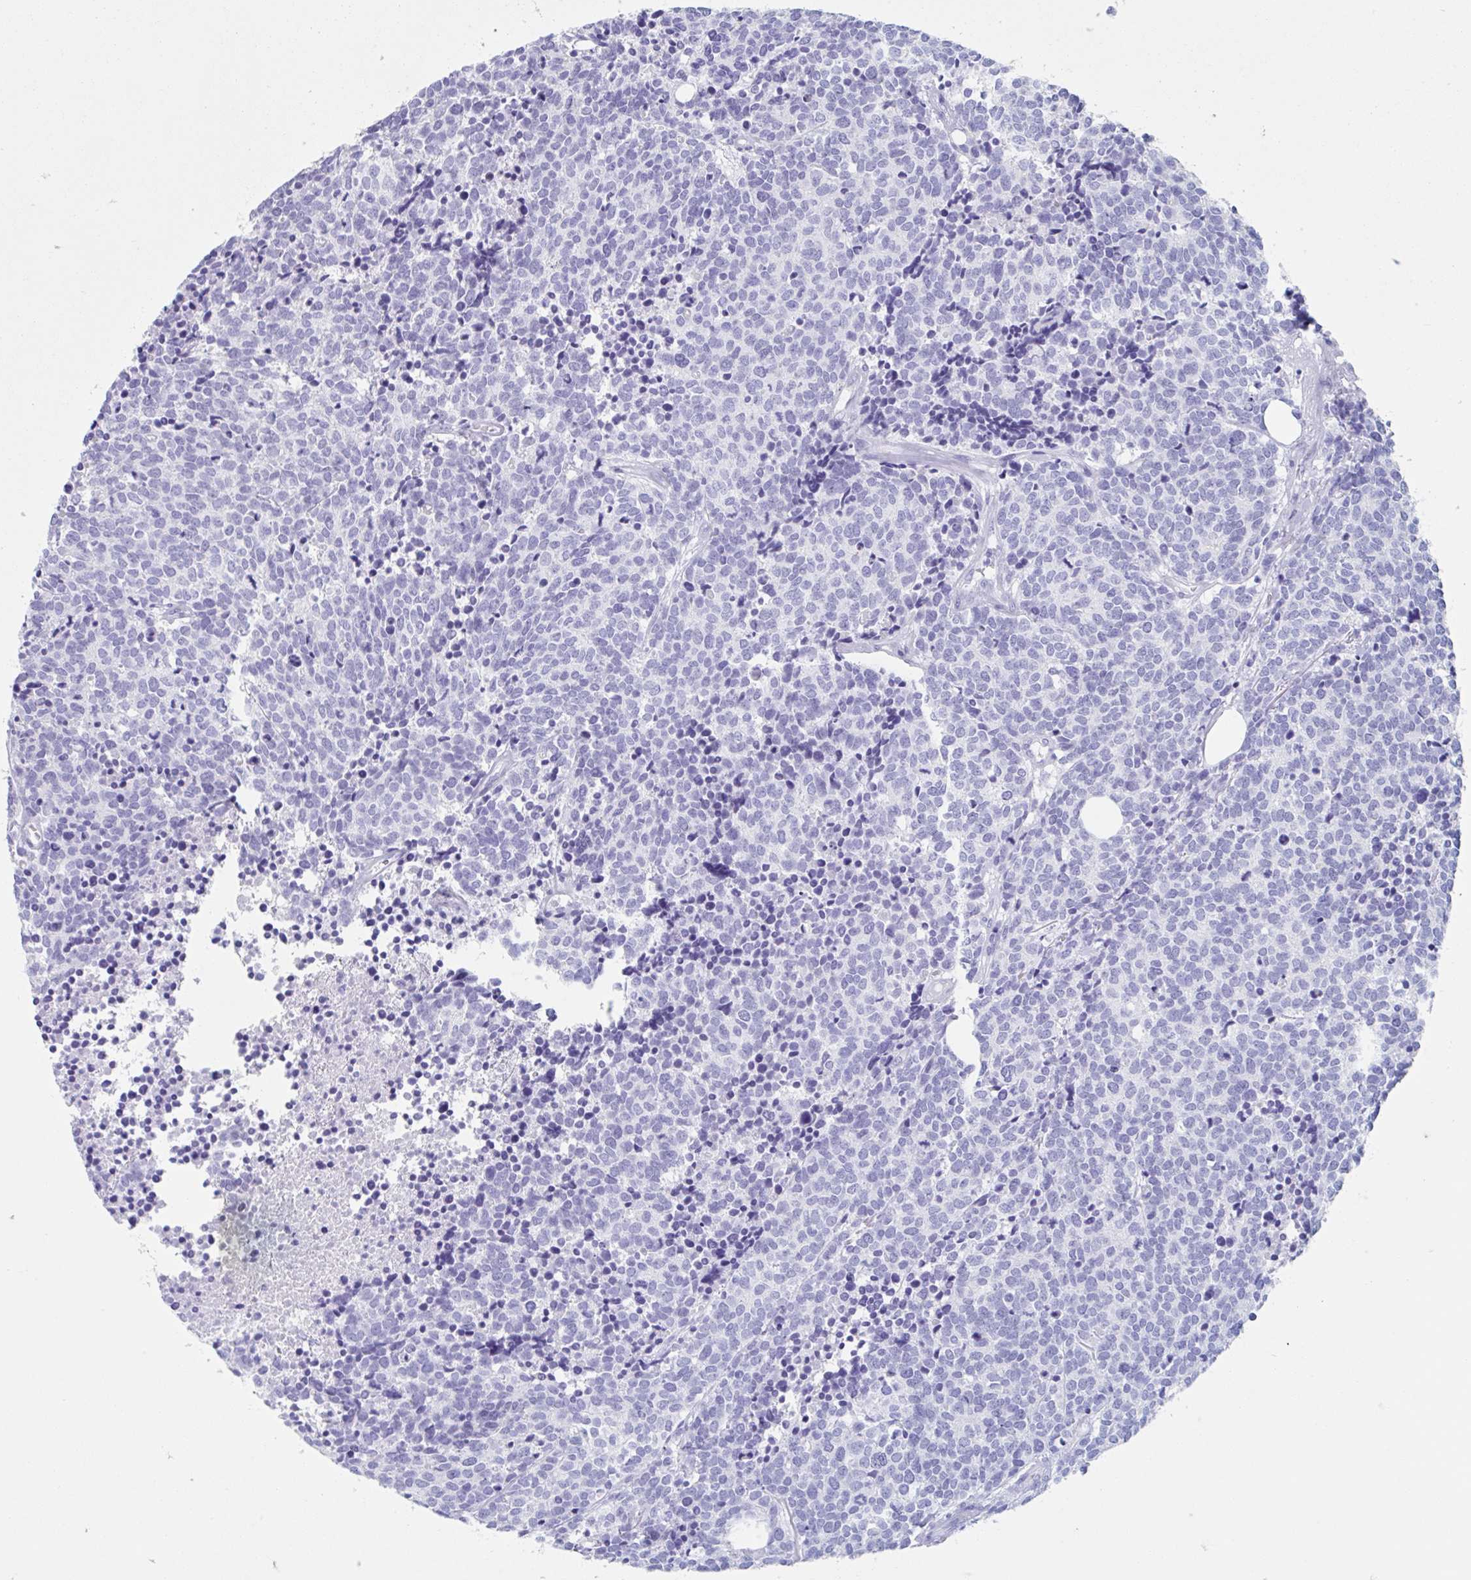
{"staining": {"intensity": "negative", "quantity": "none", "location": "none"}, "tissue": "carcinoid", "cell_type": "Tumor cells", "image_type": "cancer", "snomed": [{"axis": "morphology", "description": "Carcinoid, malignant, NOS"}, {"axis": "topography", "description": "Skin"}], "caption": "DAB immunohistochemical staining of human carcinoid shows no significant staining in tumor cells. (DAB IHC, high magnification).", "gene": "CPTP", "patient": {"sex": "female", "age": 79}}